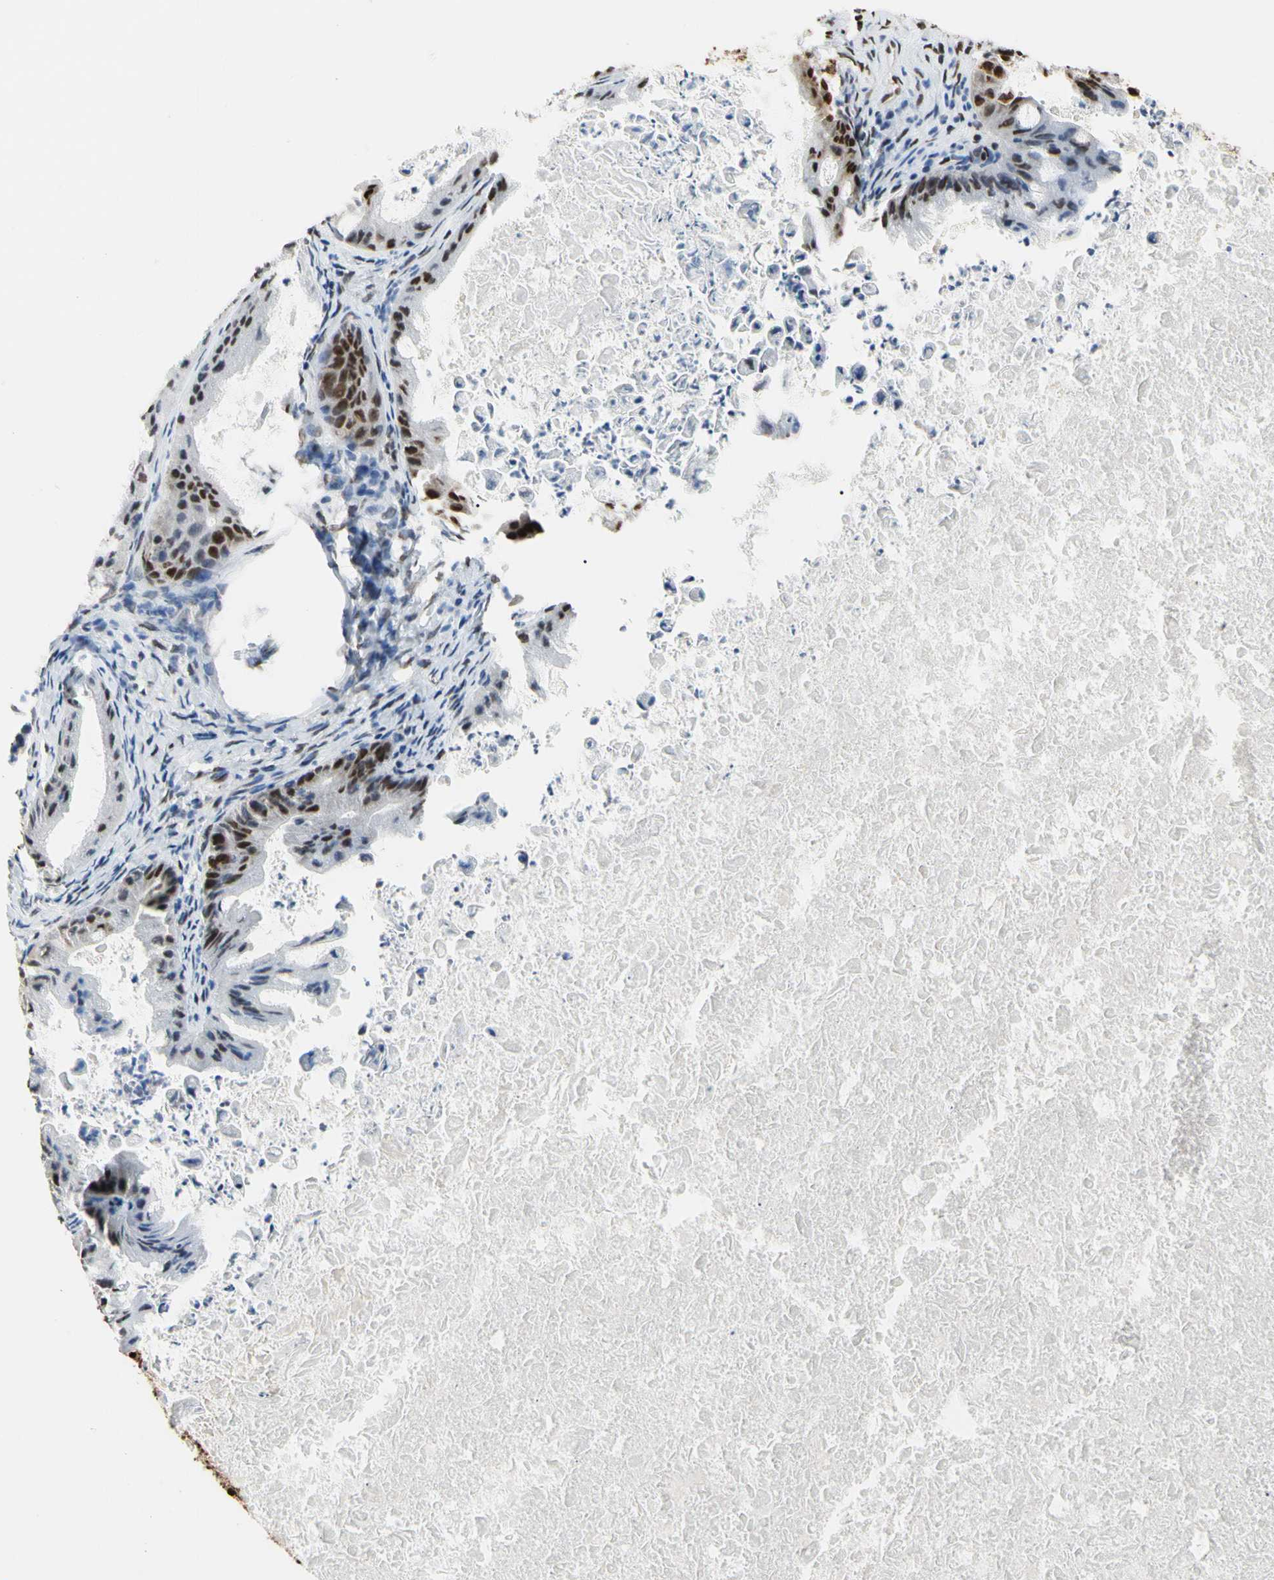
{"staining": {"intensity": "strong", "quantity": "<25%", "location": "nuclear"}, "tissue": "ovarian cancer", "cell_type": "Tumor cells", "image_type": "cancer", "snomed": [{"axis": "morphology", "description": "Cystadenocarcinoma, mucinous, NOS"}, {"axis": "topography", "description": "Ovary"}], "caption": "Immunohistochemistry (IHC) micrograph of ovarian cancer stained for a protein (brown), which shows medium levels of strong nuclear positivity in about <25% of tumor cells.", "gene": "HNRNPK", "patient": {"sex": "female", "age": 37}}